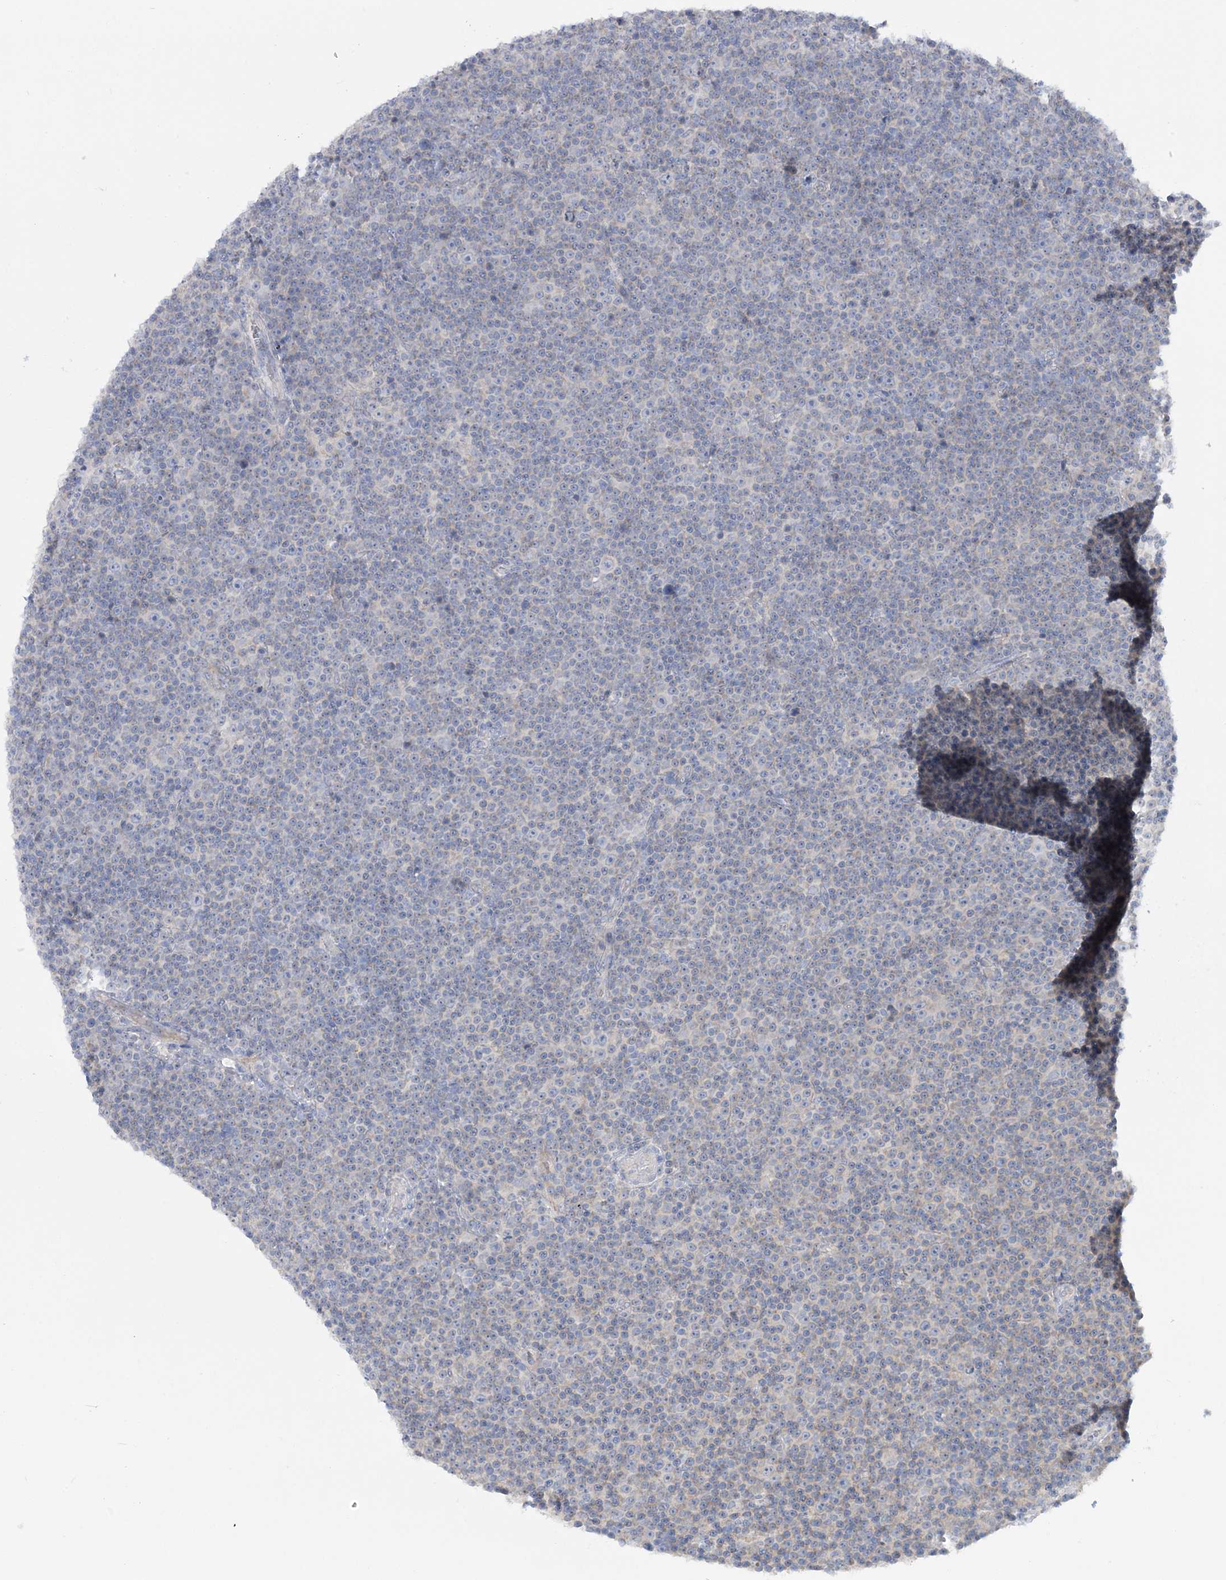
{"staining": {"intensity": "negative", "quantity": "none", "location": "none"}, "tissue": "lymphoma", "cell_type": "Tumor cells", "image_type": "cancer", "snomed": [{"axis": "morphology", "description": "Malignant lymphoma, non-Hodgkin's type, Low grade"}, {"axis": "topography", "description": "Lymph node"}], "caption": "High power microscopy photomicrograph of an IHC micrograph of lymphoma, revealing no significant positivity in tumor cells. (DAB IHC, high magnification).", "gene": "MMADHC", "patient": {"sex": "female", "age": 67}}